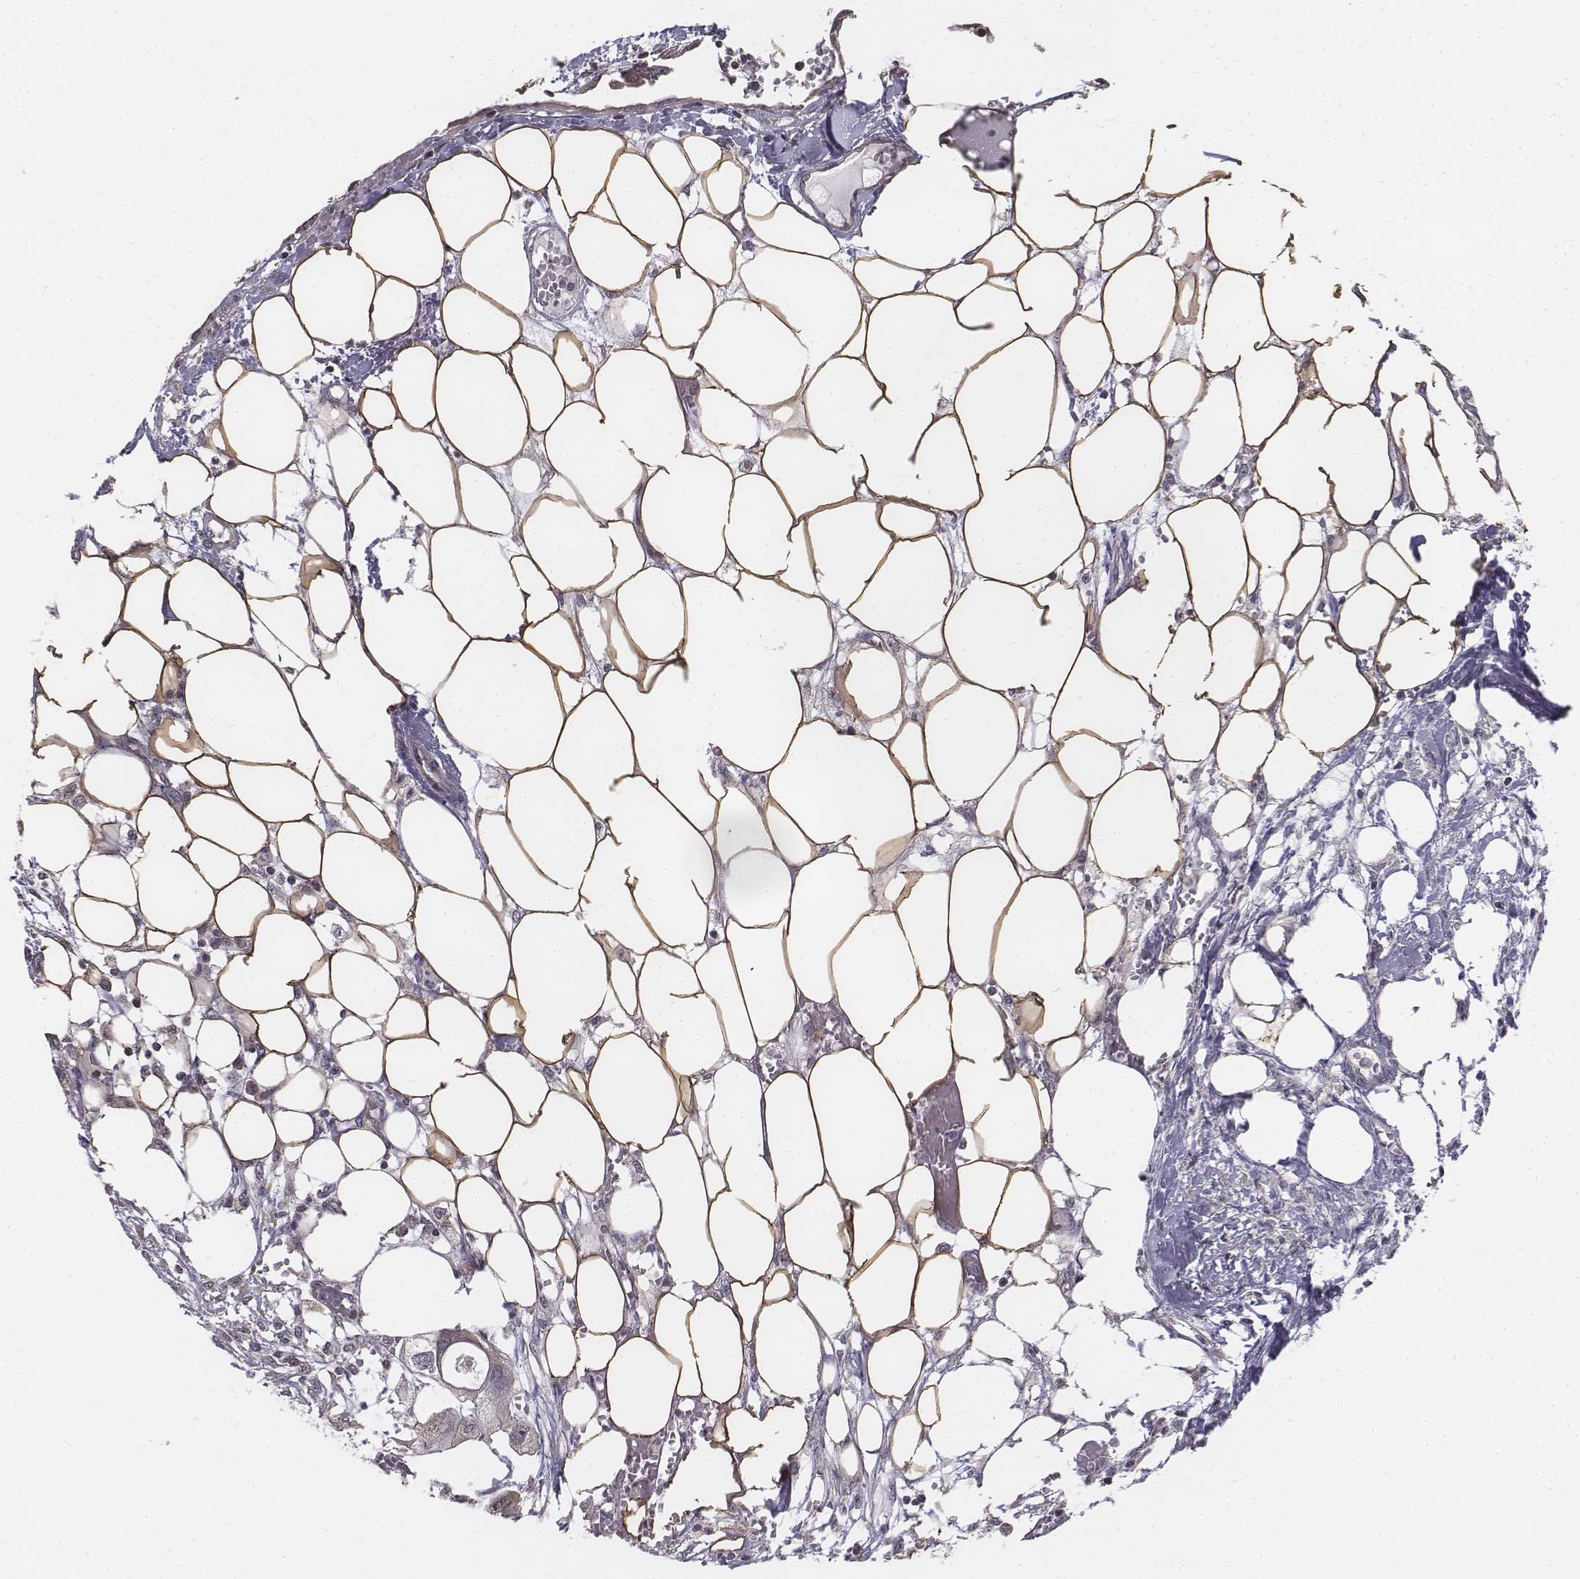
{"staining": {"intensity": "negative", "quantity": "none", "location": "none"}, "tissue": "endometrial cancer", "cell_type": "Tumor cells", "image_type": "cancer", "snomed": [{"axis": "morphology", "description": "Adenocarcinoma, NOS"}, {"axis": "morphology", "description": "Adenocarcinoma, metastatic, NOS"}, {"axis": "topography", "description": "Adipose tissue"}, {"axis": "topography", "description": "Endometrium"}], "caption": "IHC micrograph of neoplastic tissue: human endometrial cancer stained with DAB exhibits no significant protein expression in tumor cells.", "gene": "PENK", "patient": {"sex": "female", "age": 67}}